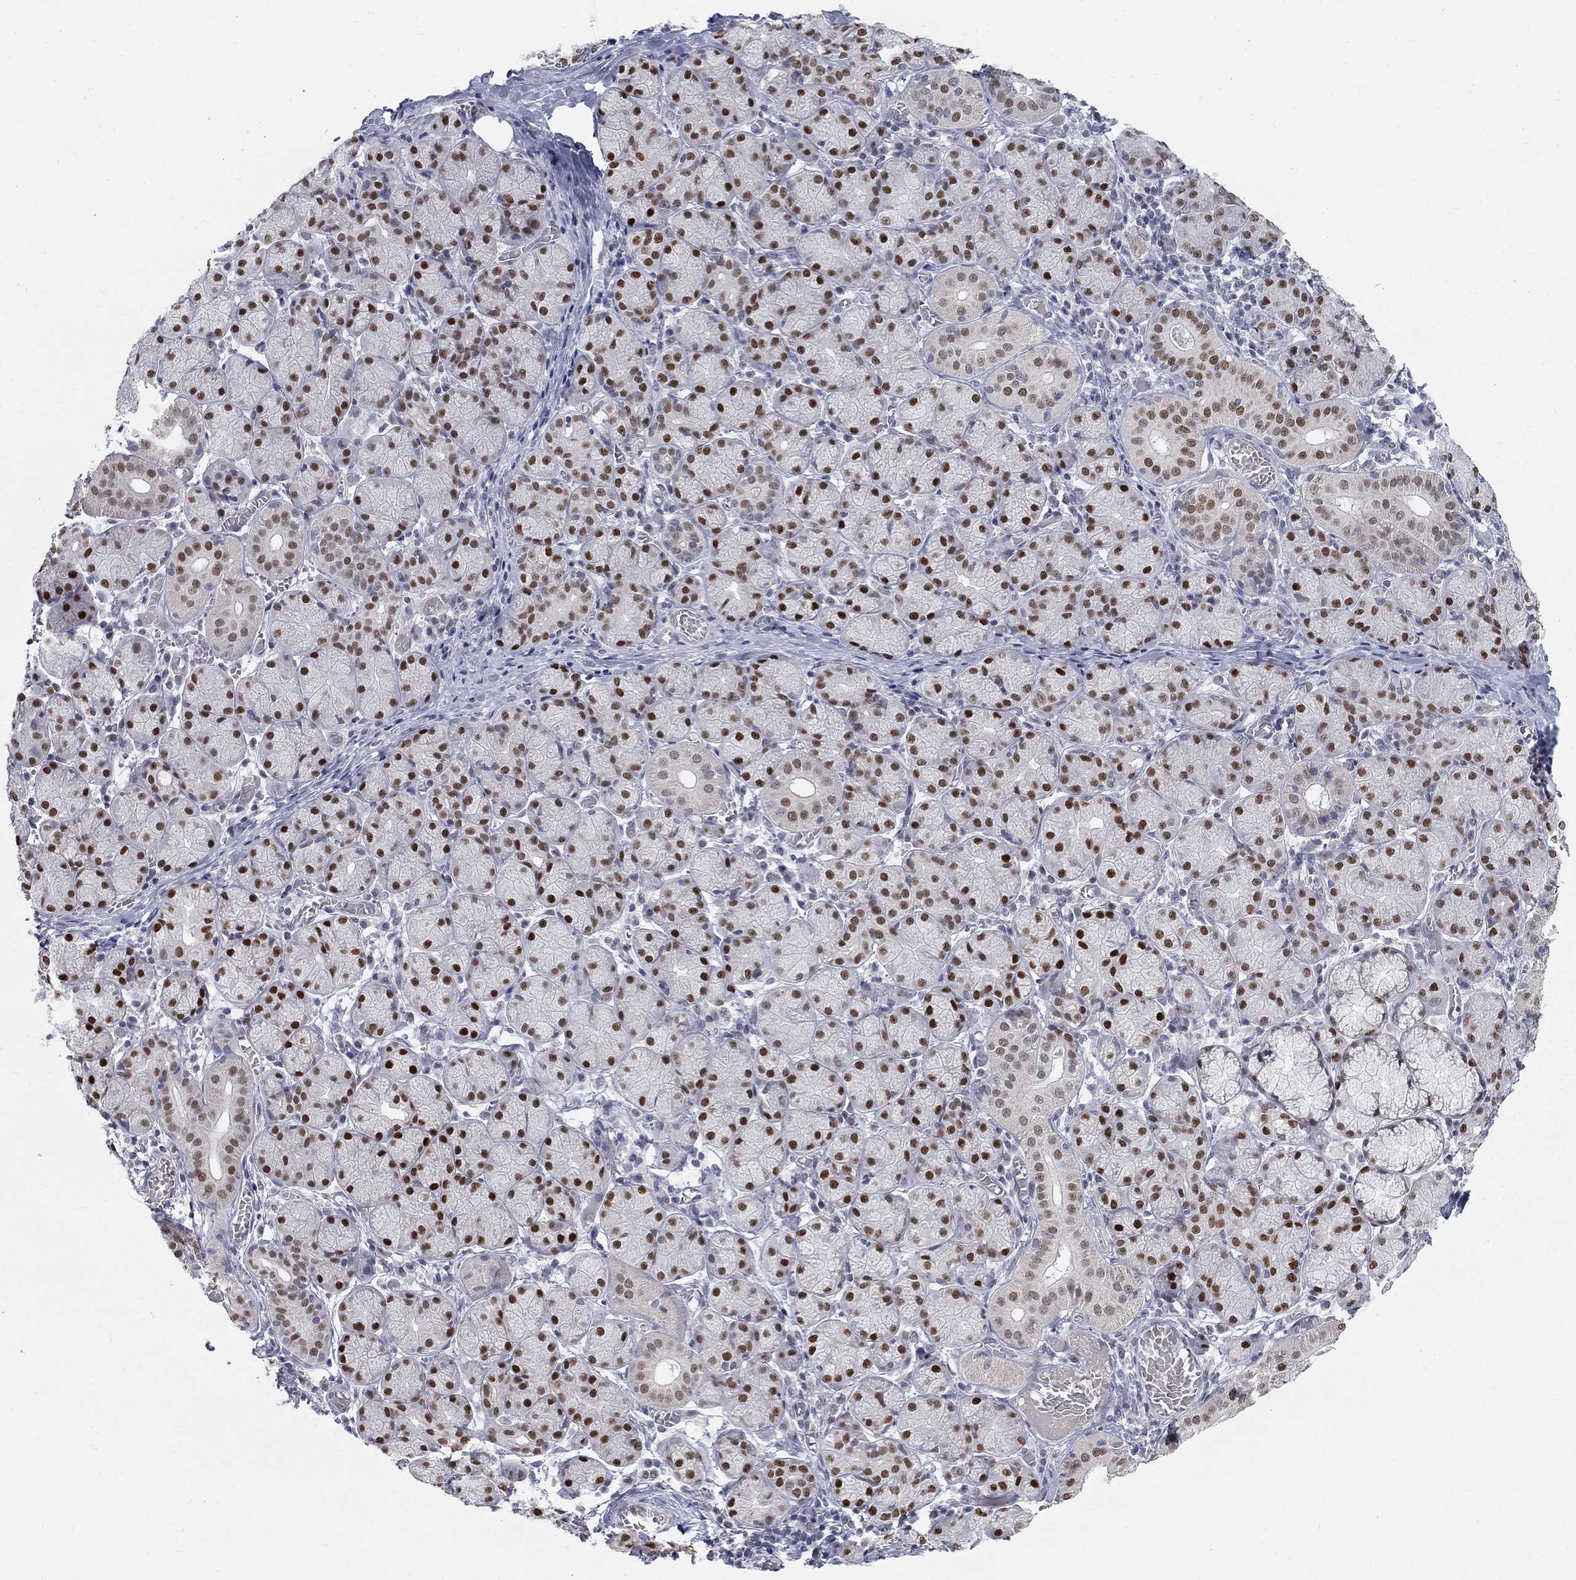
{"staining": {"intensity": "strong", "quantity": ">75%", "location": "nuclear"}, "tissue": "salivary gland", "cell_type": "Glandular cells", "image_type": "normal", "snomed": [{"axis": "morphology", "description": "Normal tissue, NOS"}, {"axis": "topography", "description": "Salivary gland"}, {"axis": "topography", "description": "Peripheral nerve tissue"}], "caption": "IHC (DAB (3,3'-diaminobenzidine)) staining of unremarkable salivary gland shows strong nuclear protein staining in about >75% of glandular cells.", "gene": "GCFC2", "patient": {"sex": "female", "age": 24}}